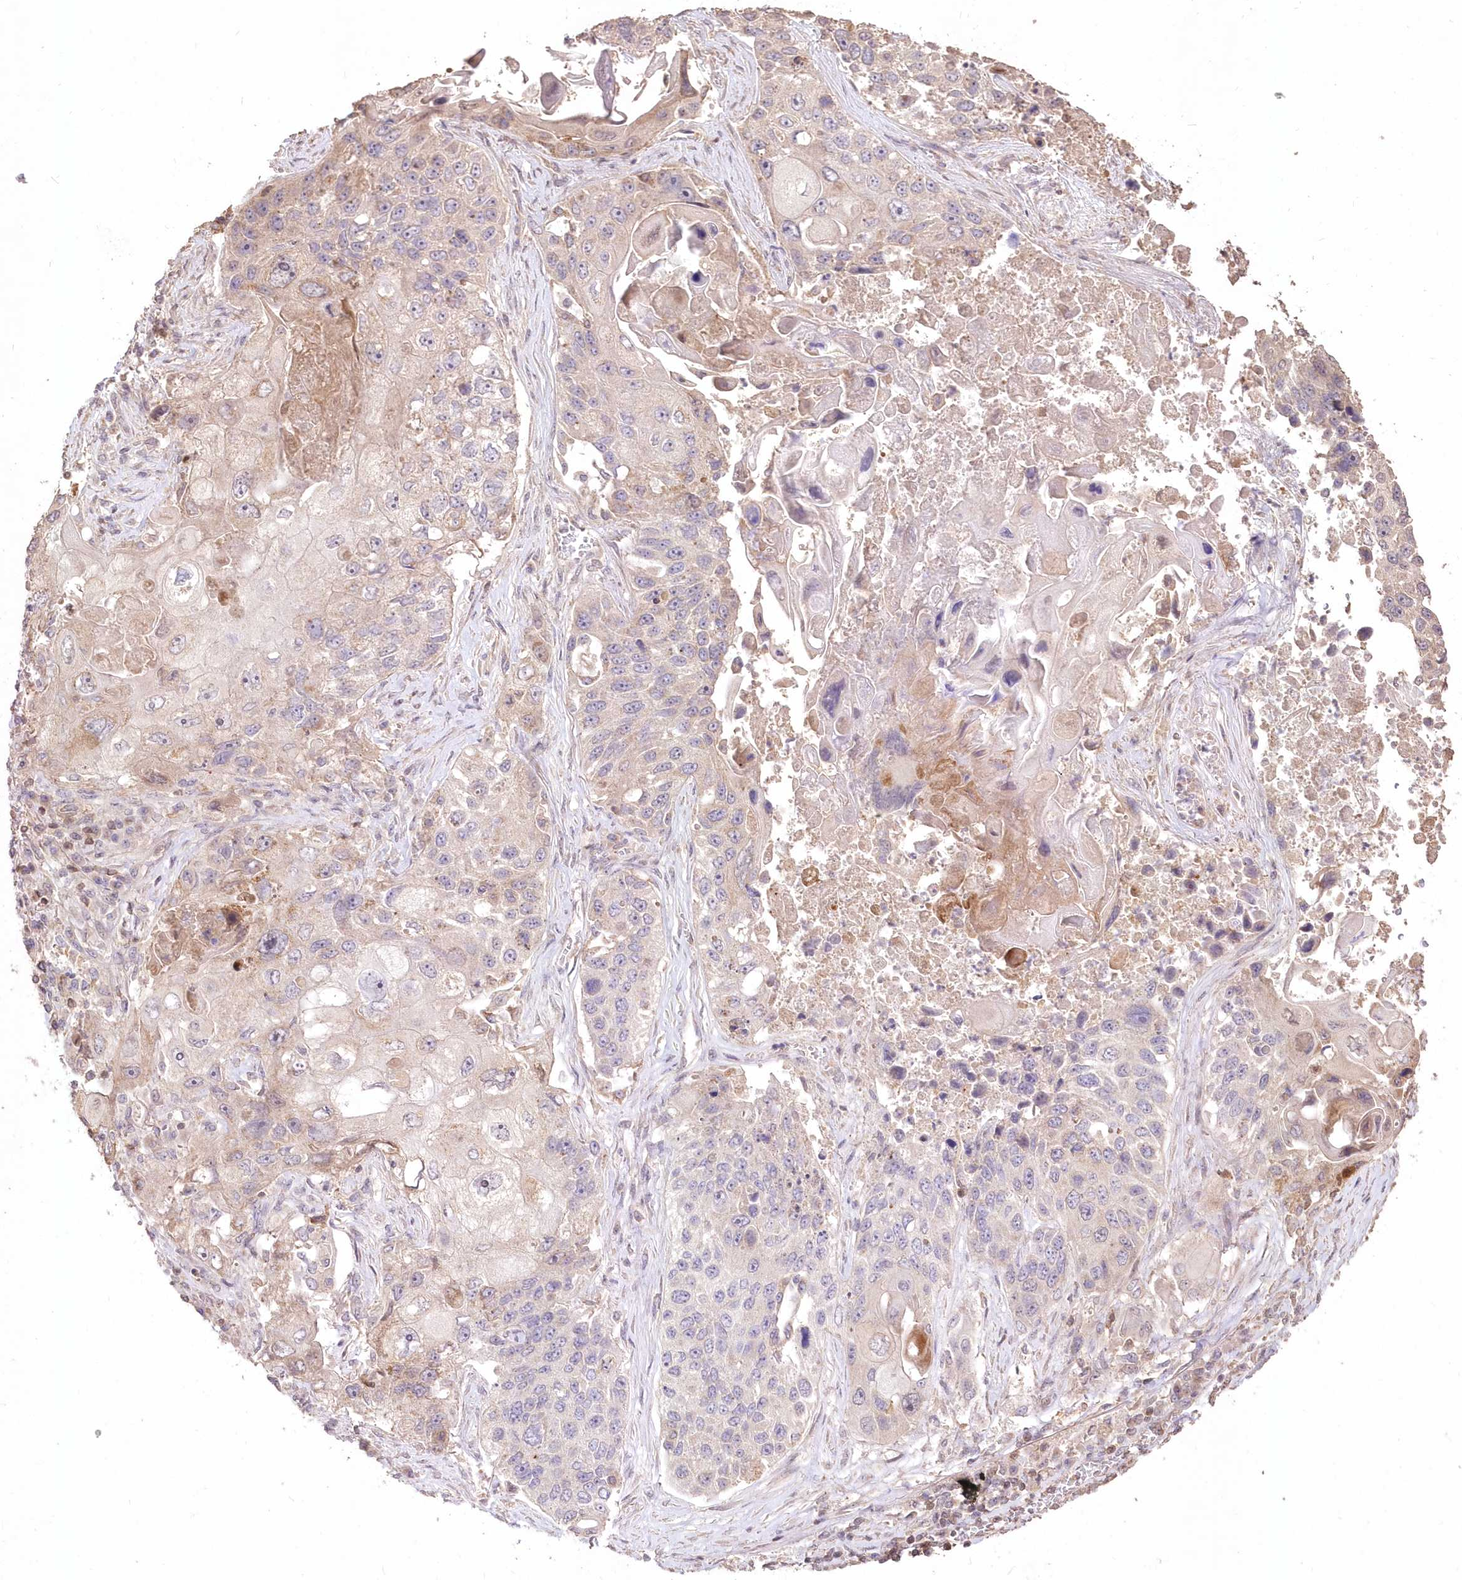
{"staining": {"intensity": "weak", "quantity": "<25%", "location": "cytoplasmic/membranous"}, "tissue": "lung cancer", "cell_type": "Tumor cells", "image_type": "cancer", "snomed": [{"axis": "morphology", "description": "Squamous cell carcinoma, NOS"}, {"axis": "topography", "description": "Lung"}], "caption": "High magnification brightfield microscopy of lung cancer stained with DAB (3,3'-diaminobenzidine) (brown) and counterstained with hematoxylin (blue): tumor cells show no significant expression.", "gene": "STK17B", "patient": {"sex": "male", "age": 61}}